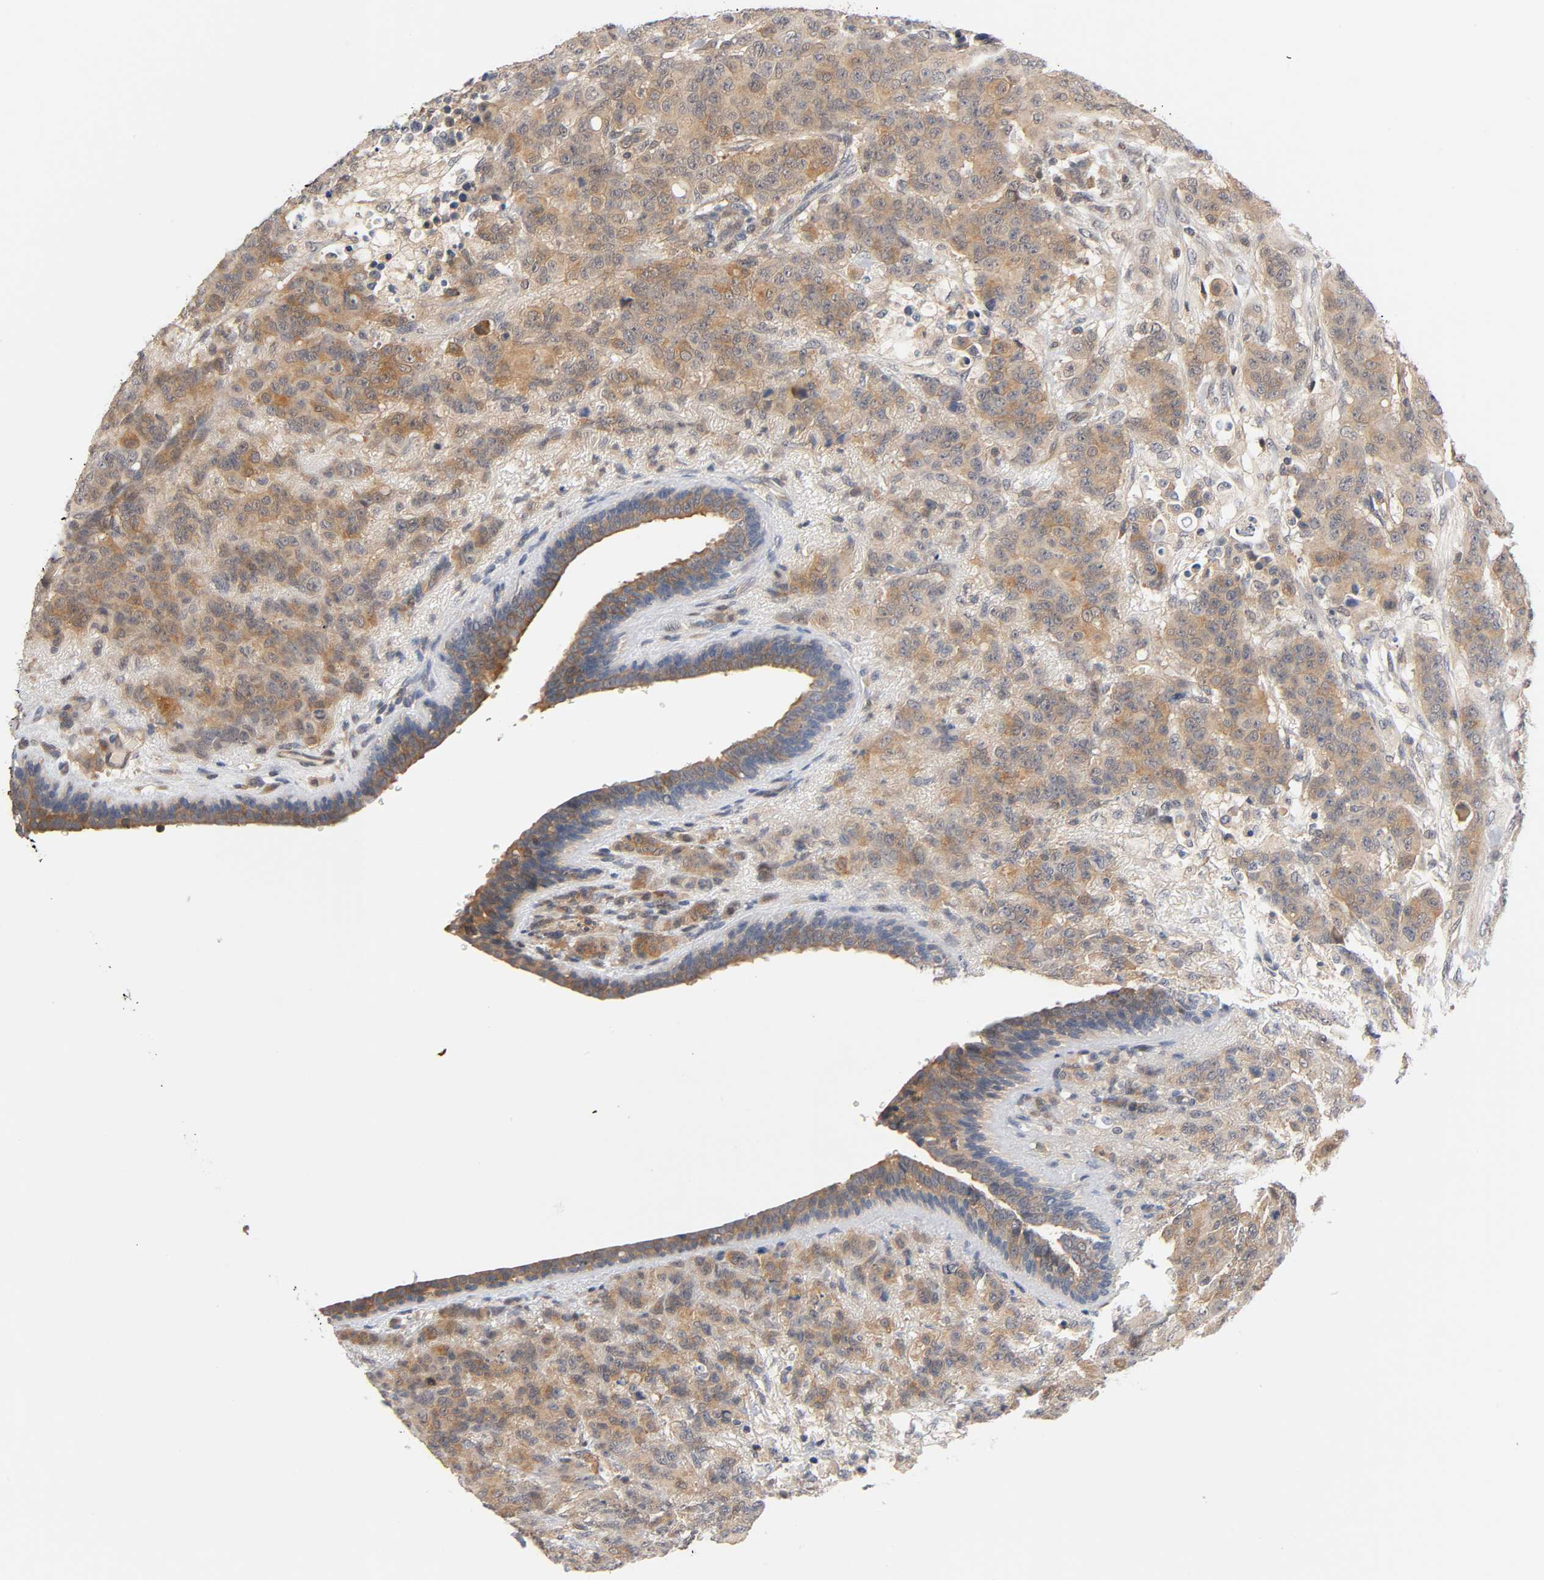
{"staining": {"intensity": "moderate", "quantity": ">75%", "location": "cytoplasmic/membranous"}, "tissue": "breast cancer", "cell_type": "Tumor cells", "image_type": "cancer", "snomed": [{"axis": "morphology", "description": "Duct carcinoma"}, {"axis": "topography", "description": "Breast"}], "caption": "Immunohistochemical staining of human breast cancer (infiltrating ductal carcinoma) displays moderate cytoplasmic/membranous protein expression in about >75% of tumor cells. (DAB IHC with brightfield microscopy, high magnification).", "gene": "PRKAB1", "patient": {"sex": "female", "age": 40}}